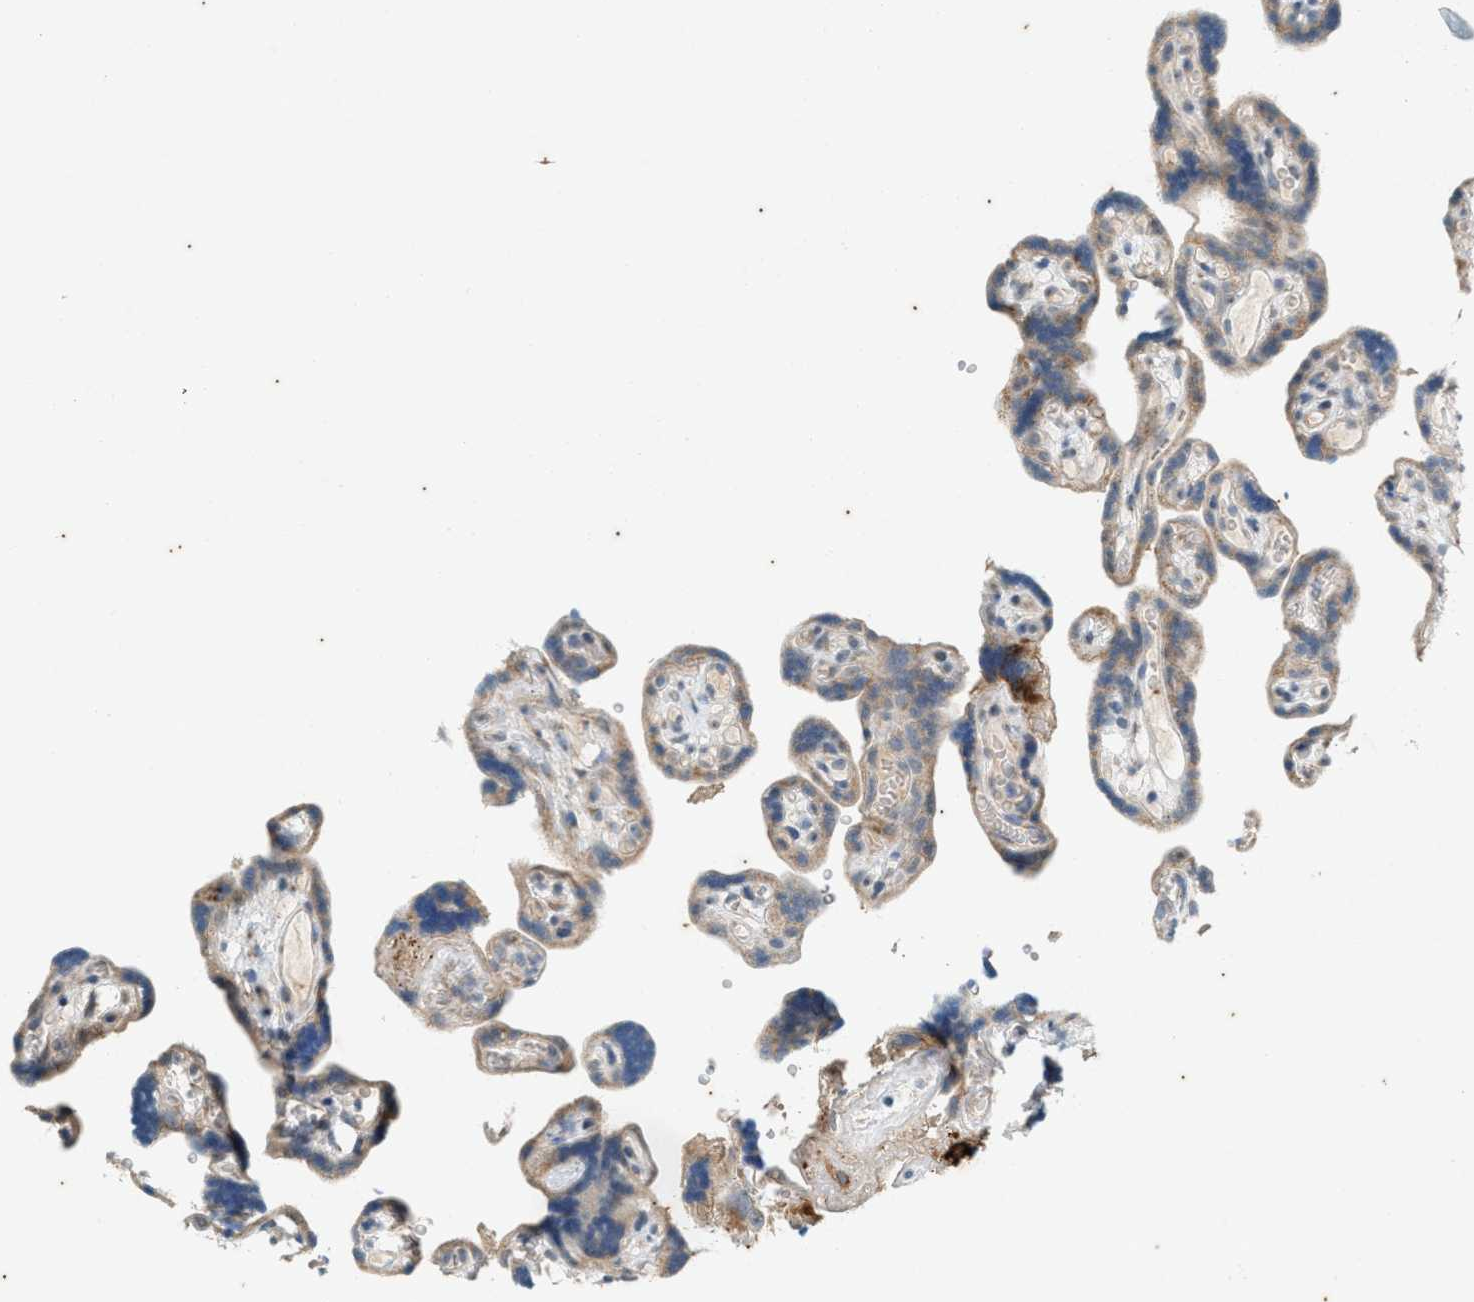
{"staining": {"intensity": "strong", "quantity": ">75%", "location": "cytoplasmic/membranous"}, "tissue": "placenta", "cell_type": "Trophoblastic cells", "image_type": "normal", "snomed": [{"axis": "morphology", "description": "Normal tissue, NOS"}, {"axis": "topography", "description": "Placenta"}], "caption": "Brown immunohistochemical staining in unremarkable human placenta displays strong cytoplasmic/membranous expression in approximately >75% of trophoblastic cells.", "gene": "CHPF2", "patient": {"sex": "female", "age": 30}}